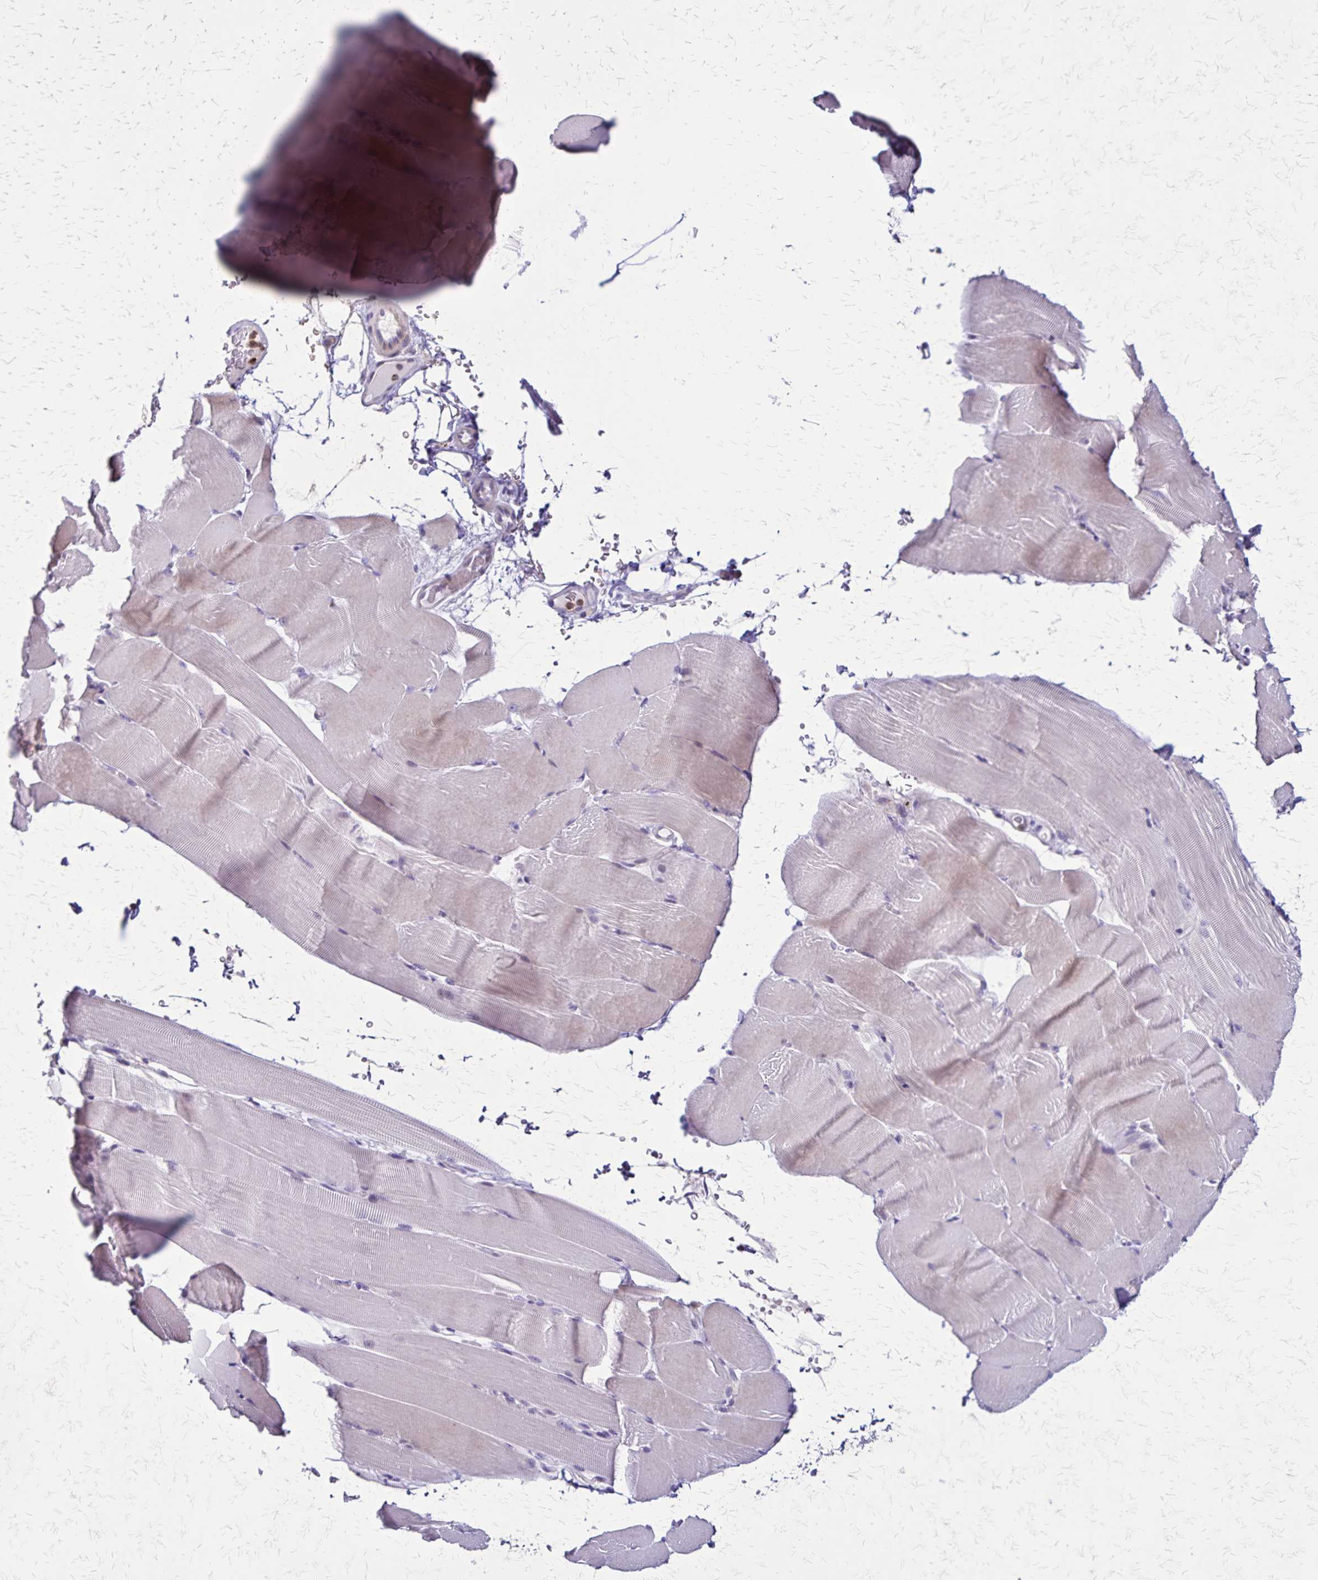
{"staining": {"intensity": "negative", "quantity": "none", "location": "none"}, "tissue": "skeletal muscle", "cell_type": "Myocytes", "image_type": "normal", "snomed": [{"axis": "morphology", "description": "Normal tissue, NOS"}, {"axis": "topography", "description": "Skeletal muscle"}], "caption": "A high-resolution micrograph shows immunohistochemistry staining of normal skeletal muscle, which displays no significant expression in myocytes.", "gene": "OR51B5", "patient": {"sex": "female", "age": 37}}